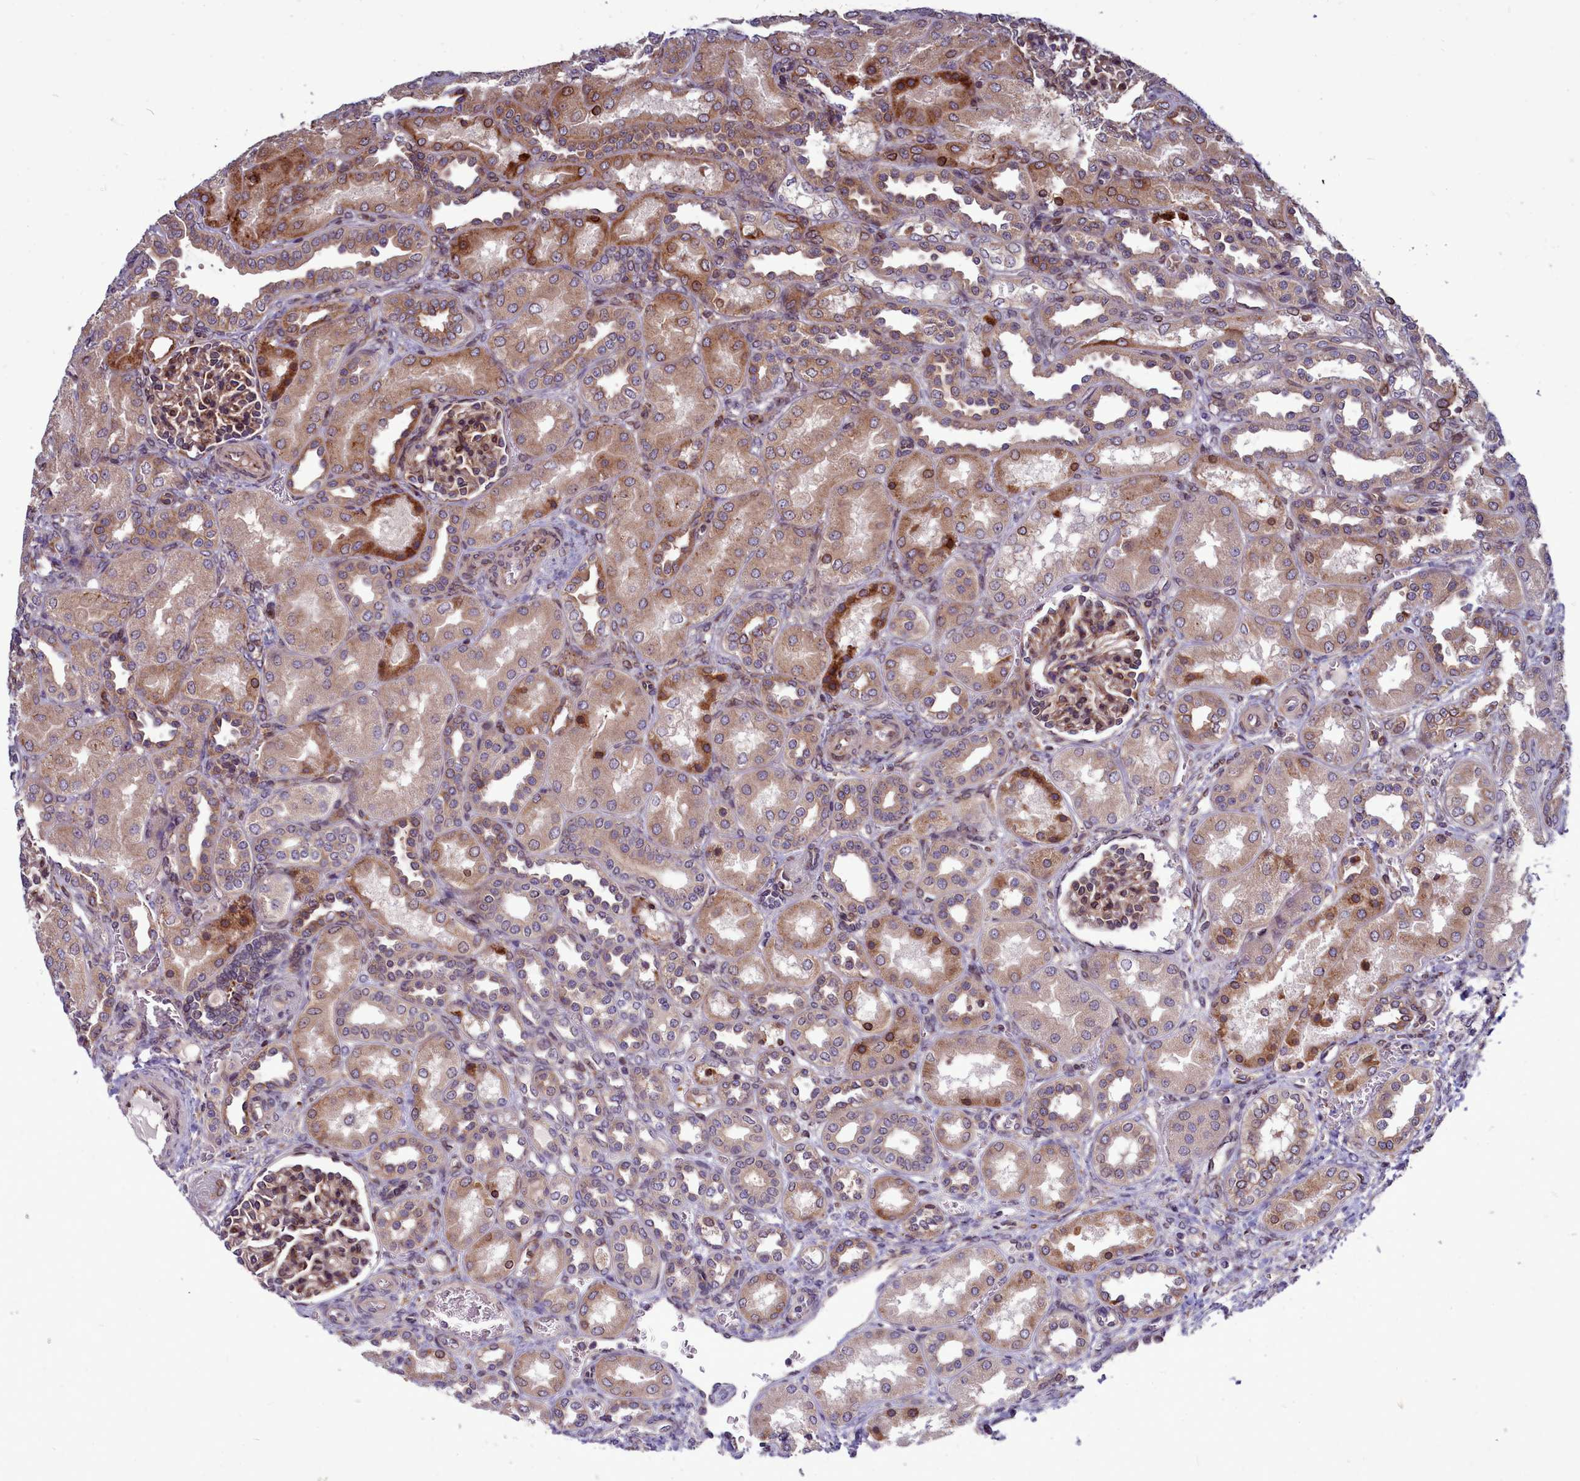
{"staining": {"intensity": "moderate", "quantity": ">75%", "location": "cytoplasmic/membranous"}, "tissue": "kidney", "cell_type": "Cells in glomeruli", "image_type": "normal", "snomed": [{"axis": "morphology", "description": "Normal tissue, NOS"}, {"axis": "morphology", "description": "Neoplasm, malignant, NOS"}, {"axis": "topography", "description": "Kidney"}], "caption": "Kidney stained with DAB (3,3'-diaminobenzidine) immunohistochemistry shows medium levels of moderate cytoplasmic/membranous staining in approximately >75% of cells in glomeruli.", "gene": "RAPGEF4", "patient": {"sex": "female", "age": 1}}